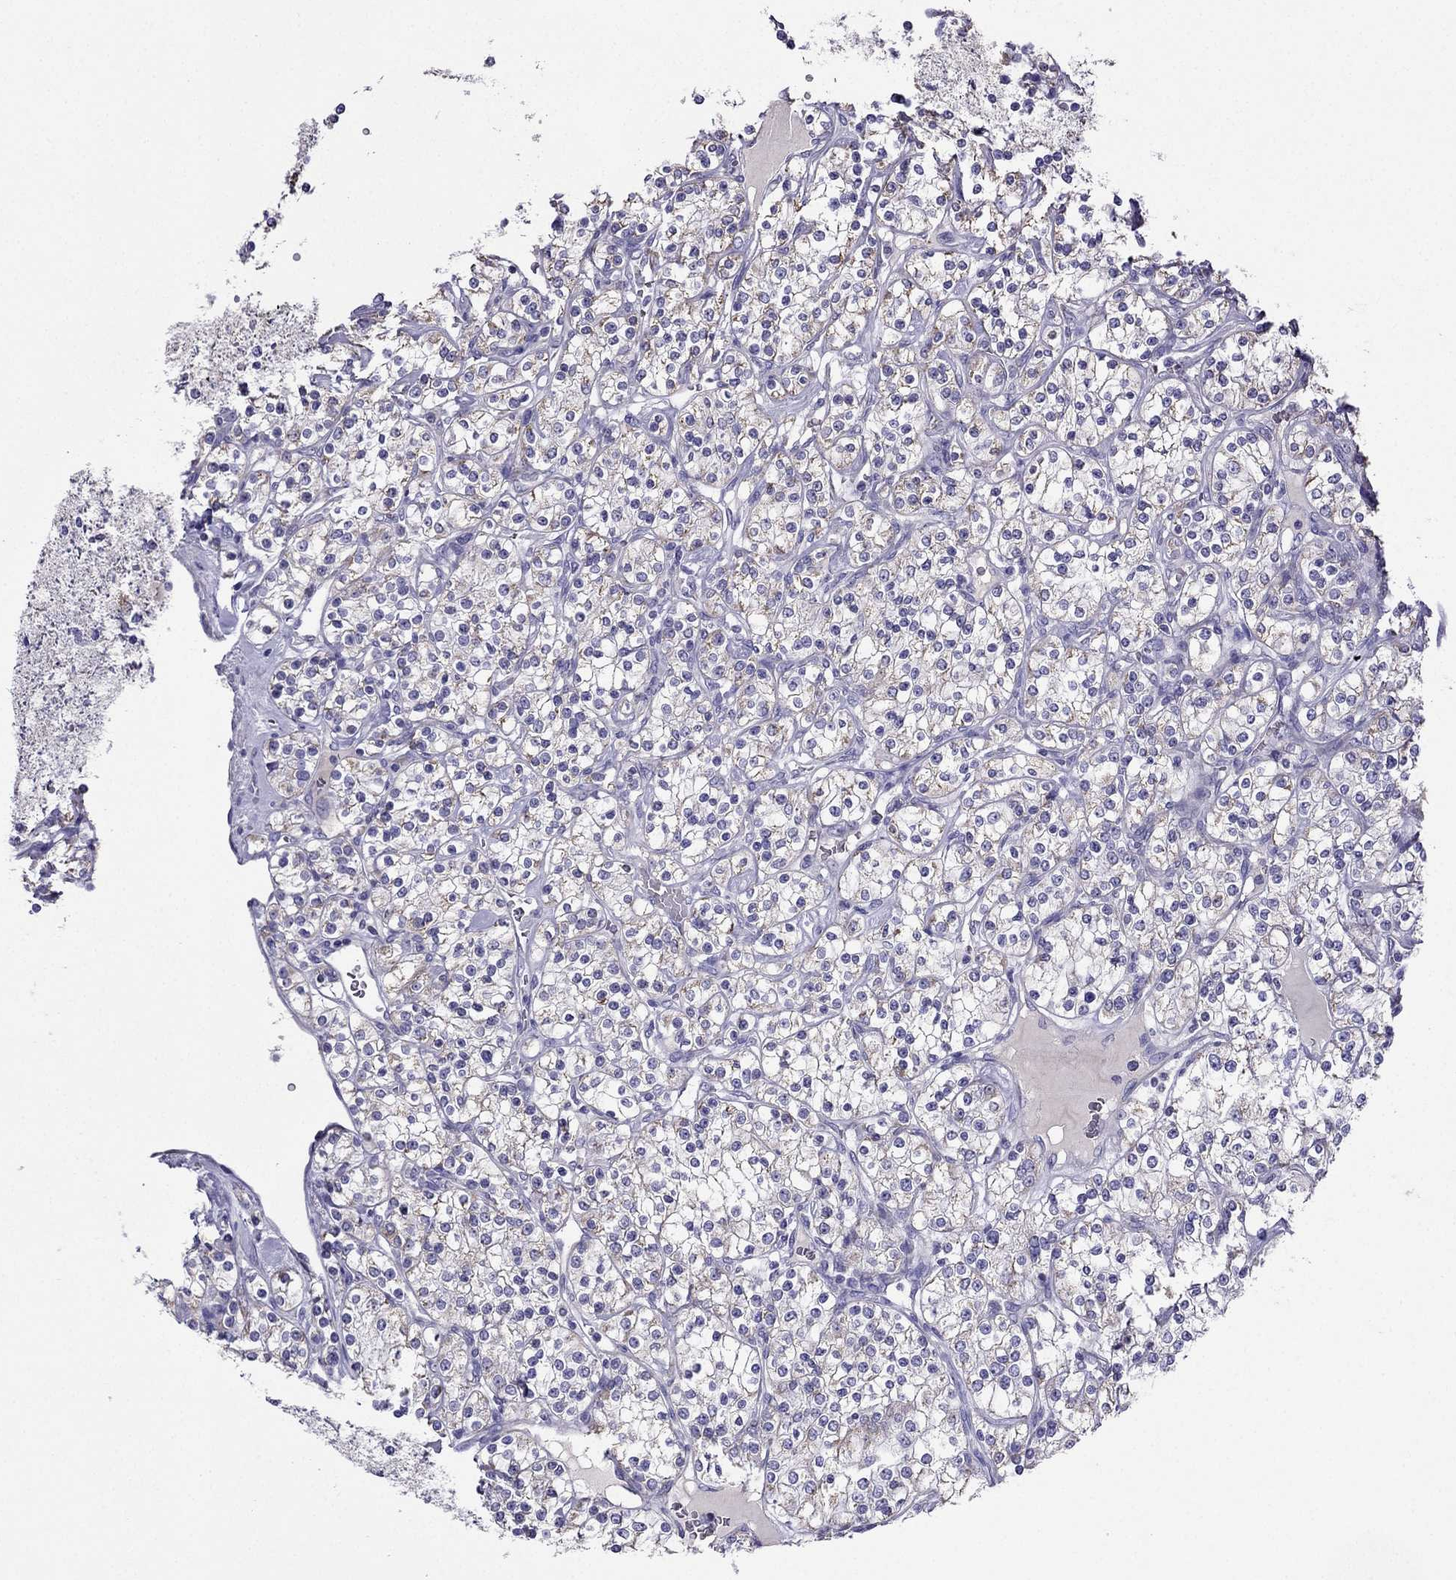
{"staining": {"intensity": "weak", "quantity": ">75%", "location": "cytoplasmic/membranous"}, "tissue": "renal cancer", "cell_type": "Tumor cells", "image_type": "cancer", "snomed": [{"axis": "morphology", "description": "Adenocarcinoma, NOS"}, {"axis": "topography", "description": "Kidney"}], "caption": "Adenocarcinoma (renal) tissue reveals weak cytoplasmic/membranous staining in about >75% of tumor cells, visualized by immunohistochemistry.", "gene": "DSC1", "patient": {"sex": "male", "age": 77}}